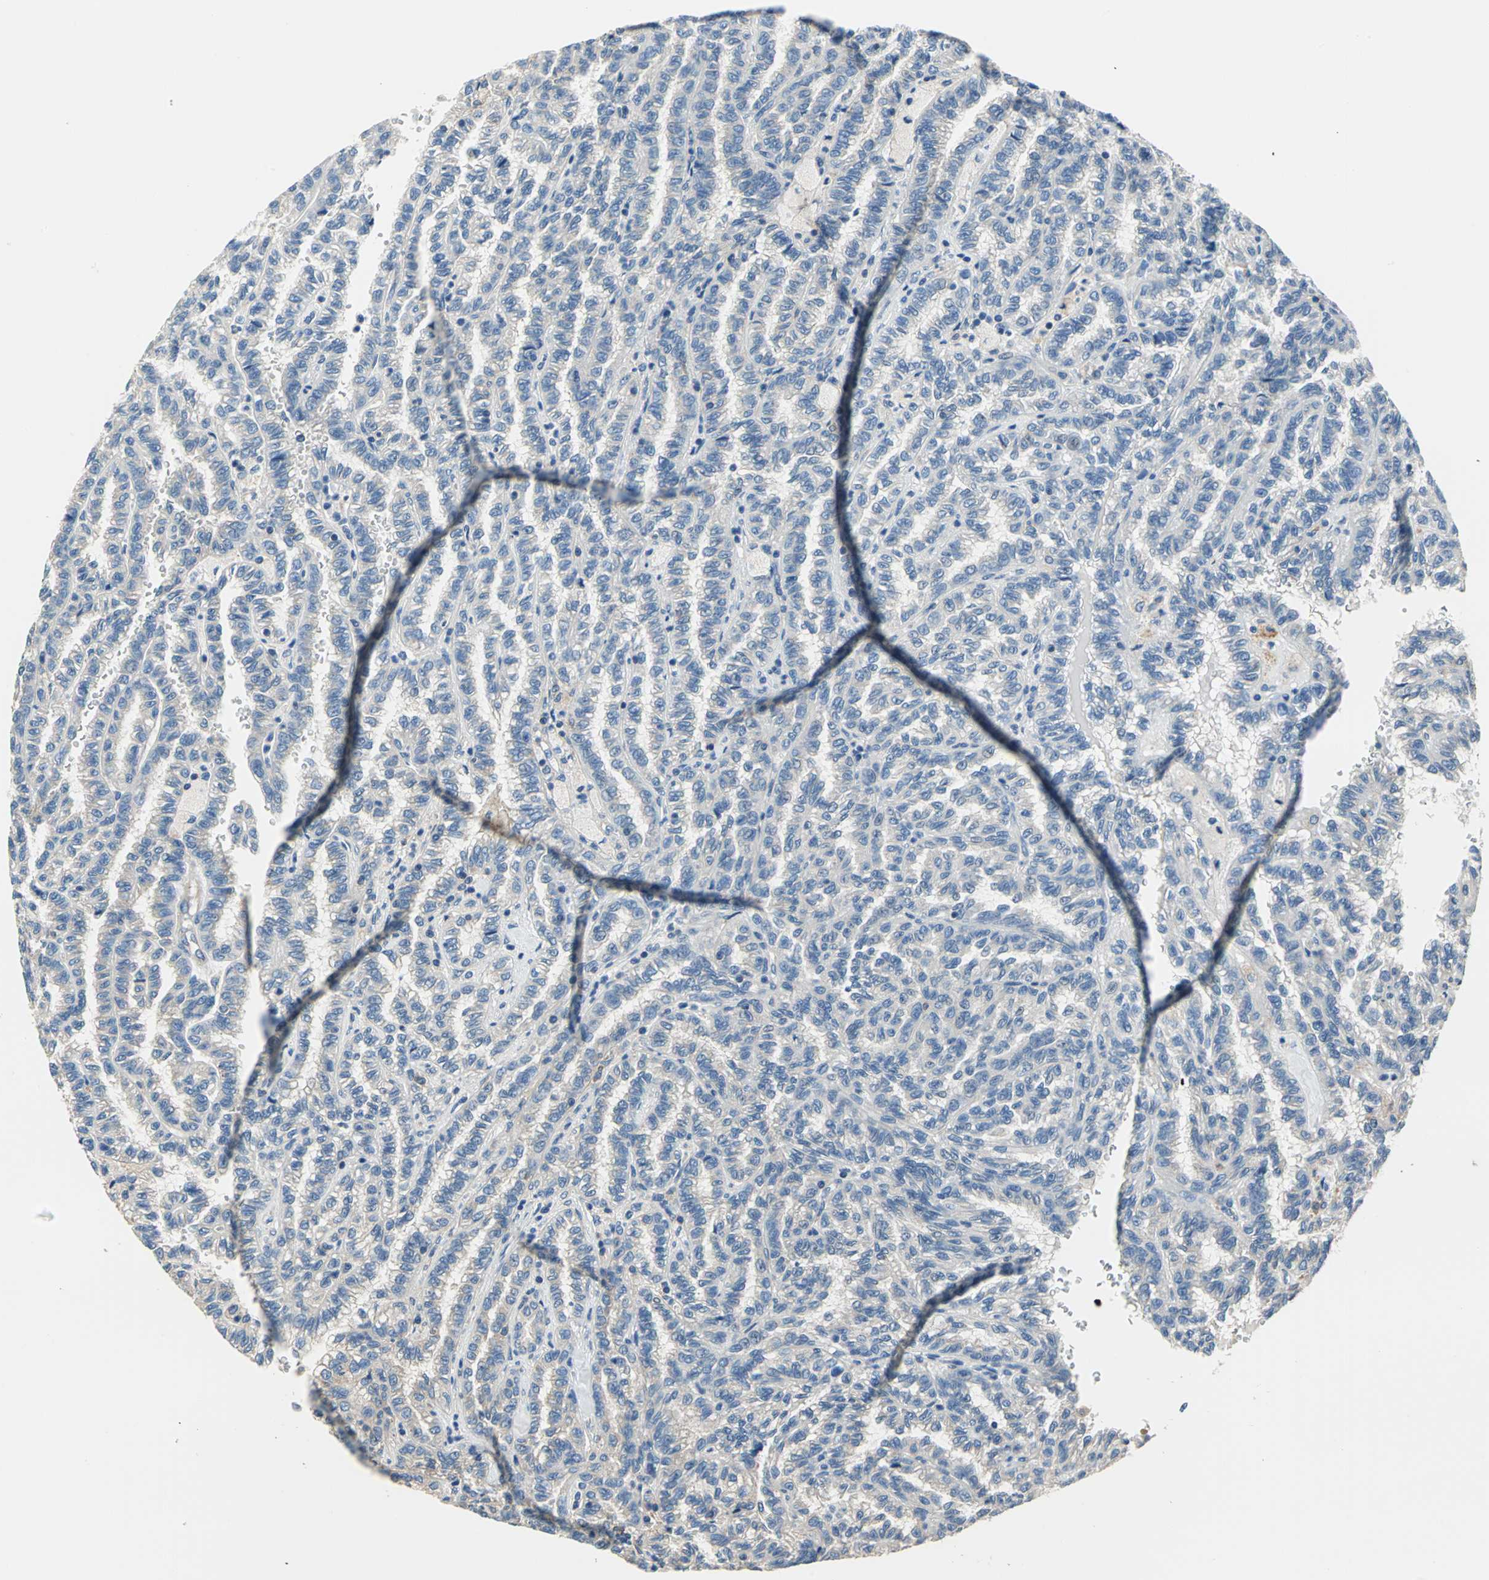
{"staining": {"intensity": "negative", "quantity": "none", "location": "none"}, "tissue": "renal cancer", "cell_type": "Tumor cells", "image_type": "cancer", "snomed": [{"axis": "morphology", "description": "Inflammation, NOS"}, {"axis": "morphology", "description": "Adenocarcinoma, NOS"}, {"axis": "topography", "description": "Kidney"}], "caption": "Tumor cells show no significant protein positivity in renal cancer (adenocarcinoma).", "gene": "DDX3Y", "patient": {"sex": "male", "age": 68}}